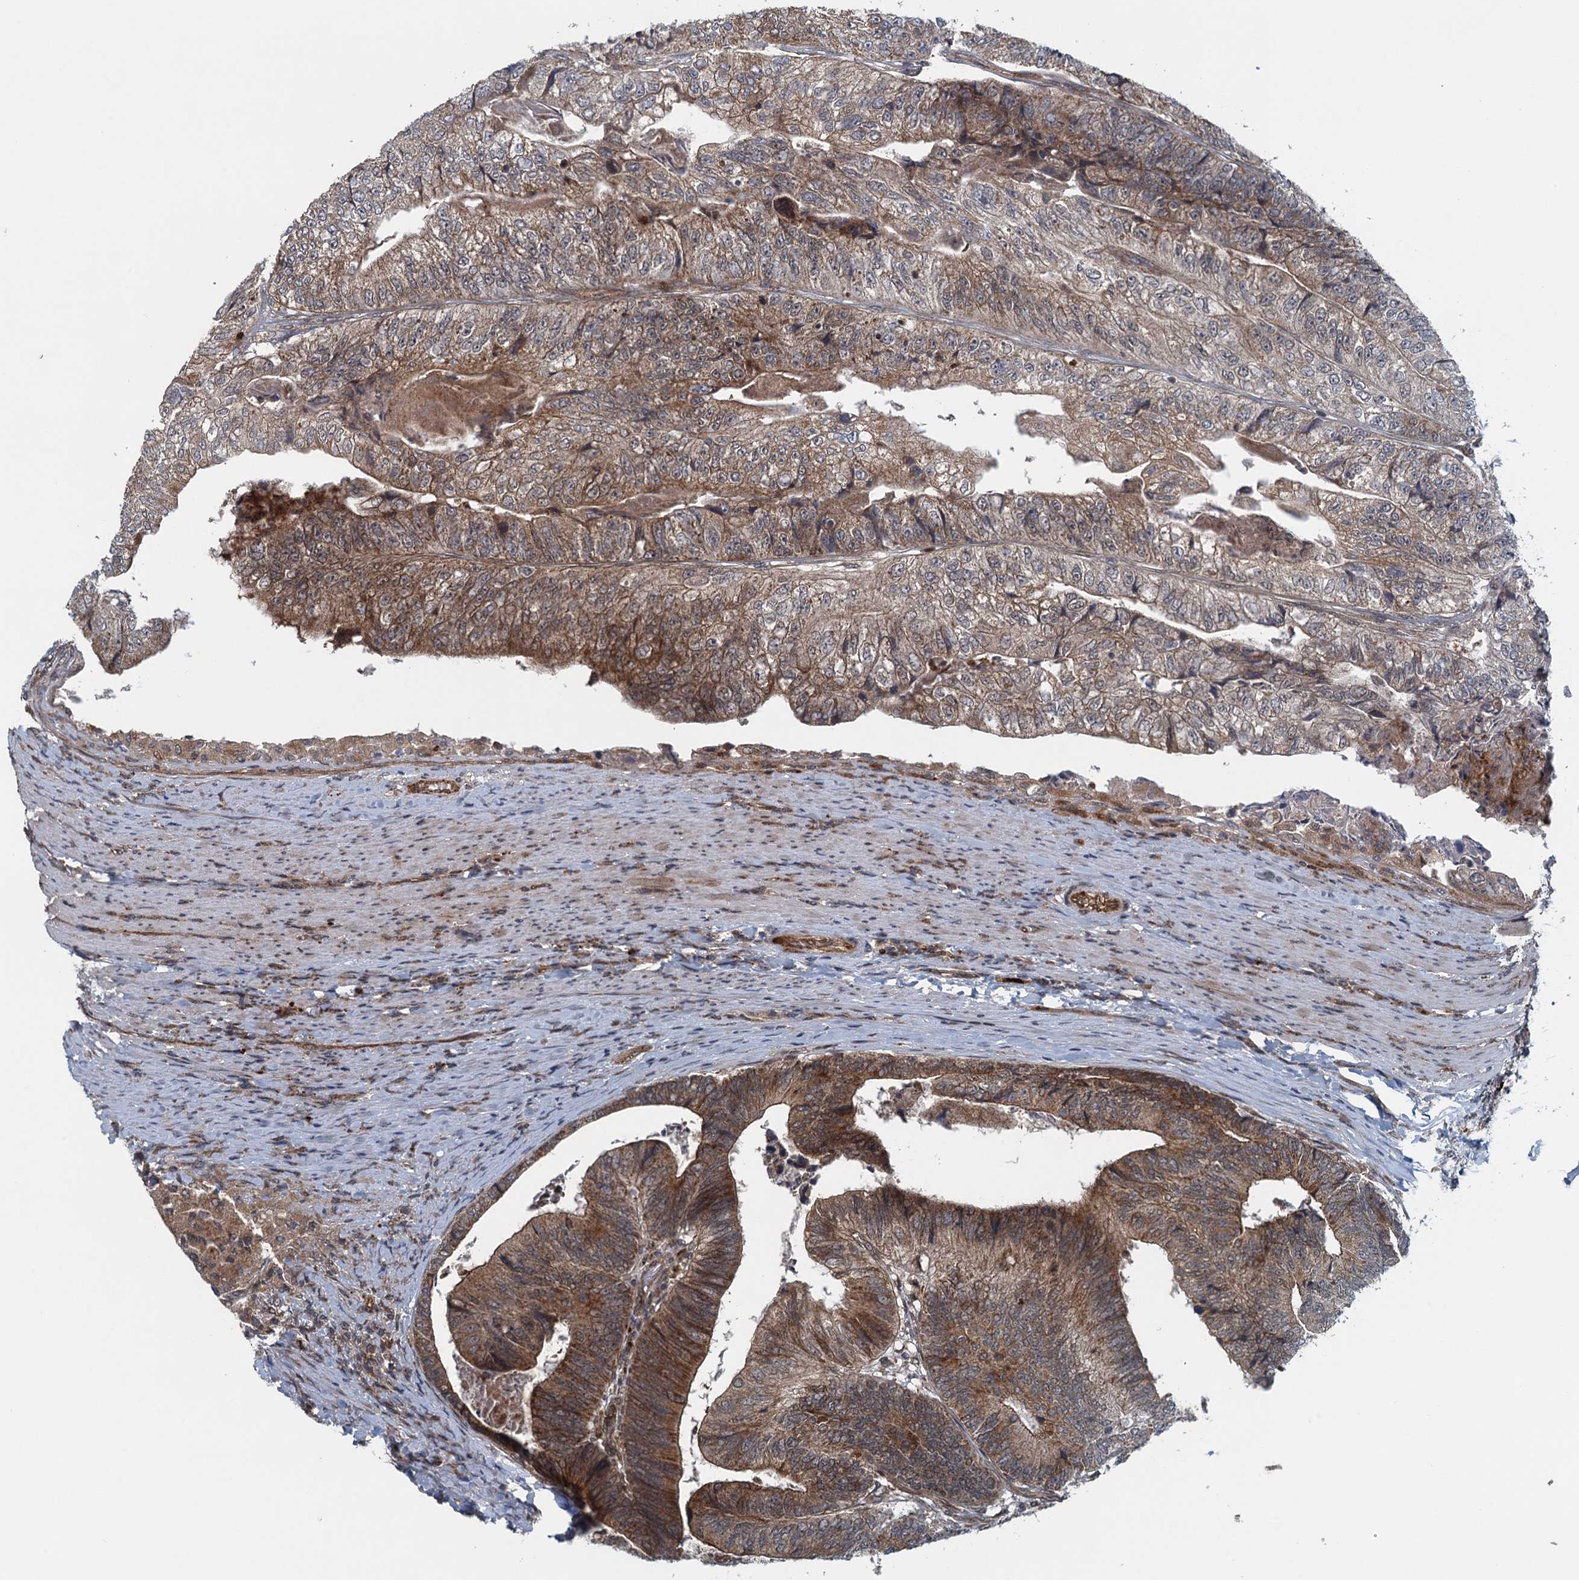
{"staining": {"intensity": "moderate", "quantity": "25%-75%", "location": "cytoplasmic/membranous"}, "tissue": "colorectal cancer", "cell_type": "Tumor cells", "image_type": "cancer", "snomed": [{"axis": "morphology", "description": "Adenocarcinoma, NOS"}, {"axis": "topography", "description": "Colon"}], "caption": "Immunohistochemistry (IHC) (DAB (3,3'-diaminobenzidine)) staining of human colorectal cancer displays moderate cytoplasmic/membranous protein positivity in about 25%-75% of tumor cells.", "gene": "NLRP10", "patient": {"sex": "female", "age": 67}}